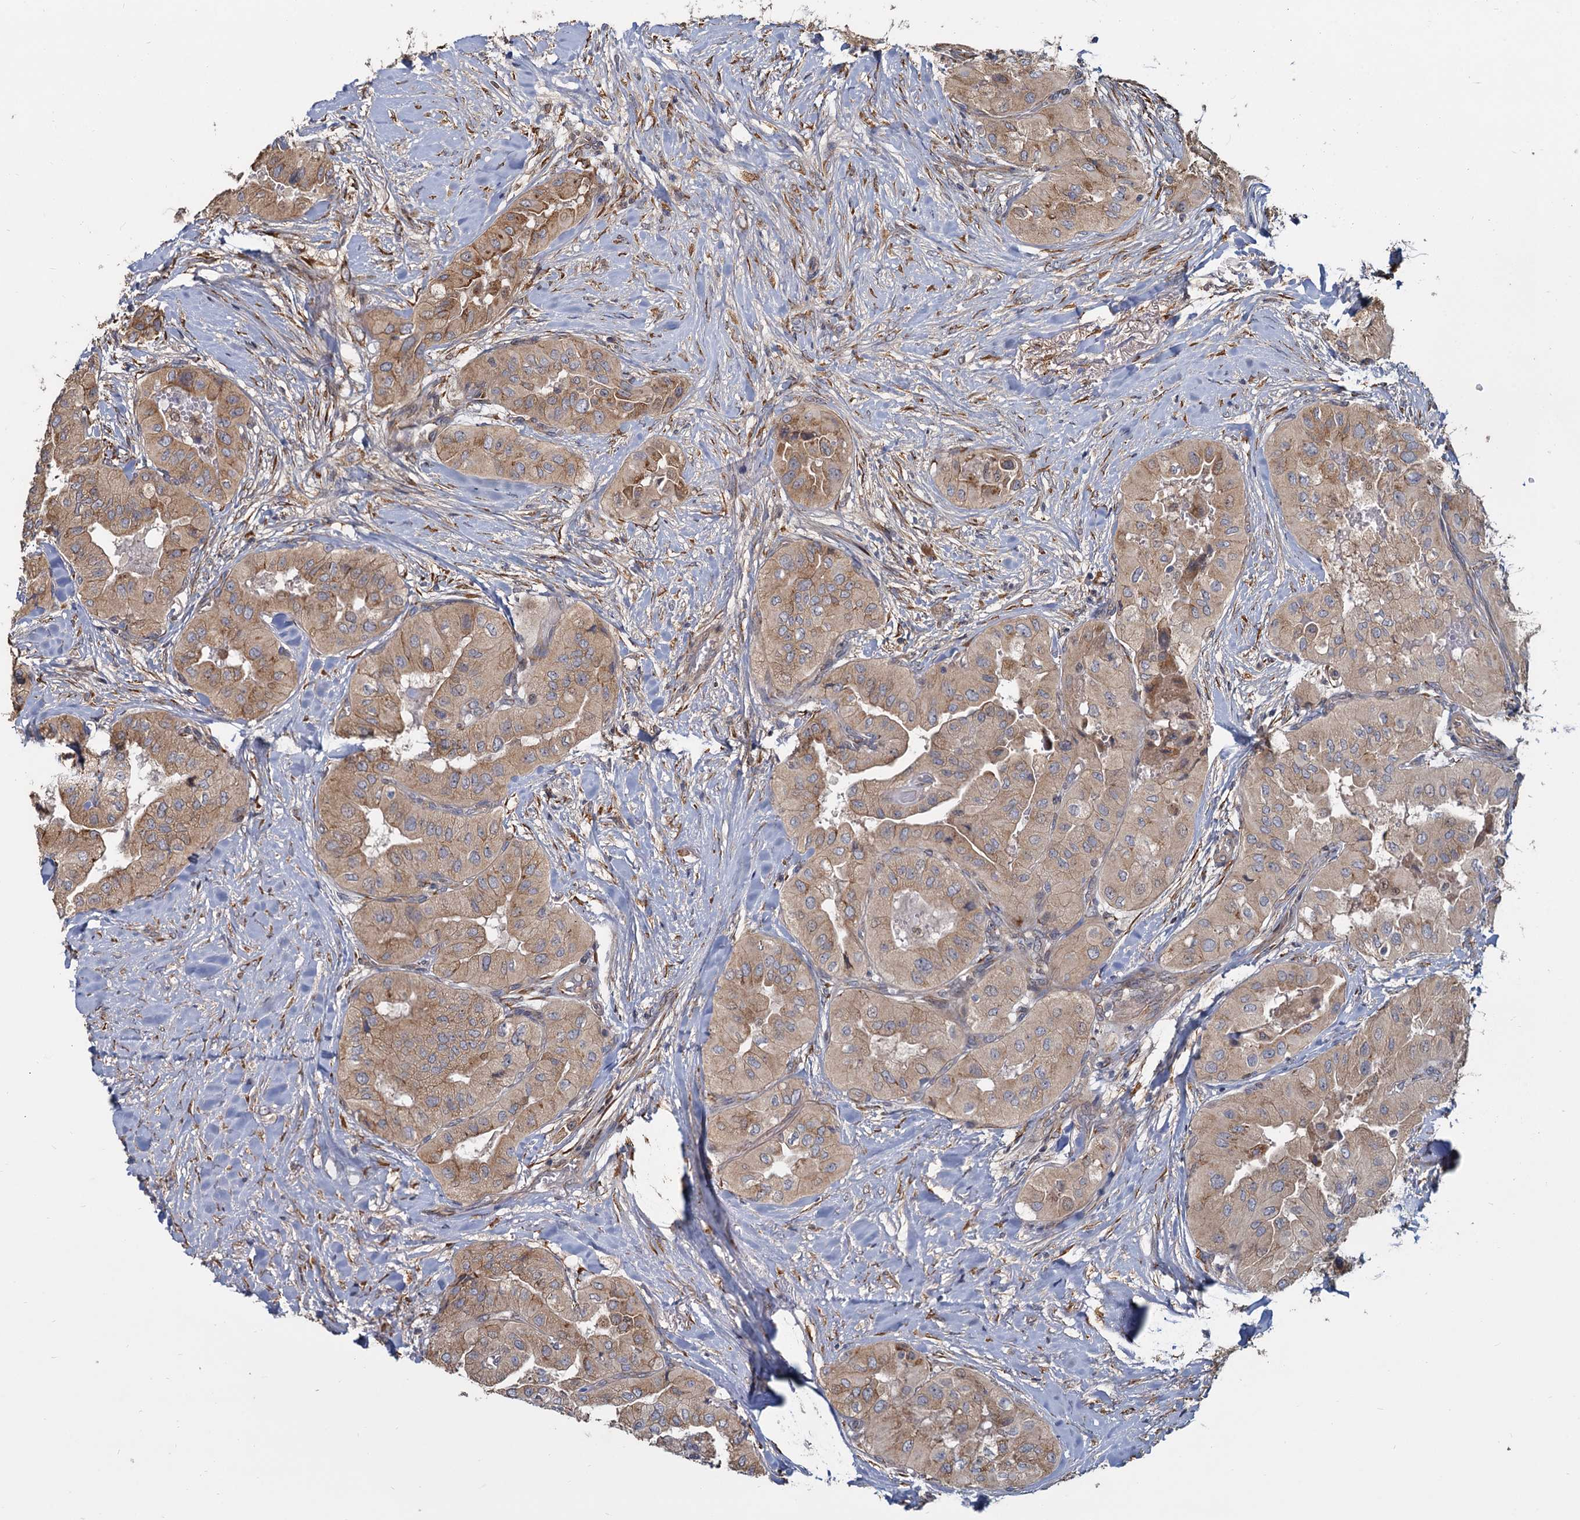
{"staining": {"intensity": "moderate", "quantity": ">75%", "location": "cytoplasmic/membranous"}, "tissue": "thyroid cancer", "cell_type": "Tumor cells", "image_type": "cancer", "snomed": [{"axis": "morphology", "description": "Papillary adenocarcinoma, NOS"}, {"axis": "topography", "description": "Thyroid gland"}], "caption": "Immunohistochemical staining of human papillary adenocarcinoma (thyroid) reveals moderate cytoplasmic/membranous protein expression in approximately >75% of tumor cells.", "gene": "LRRC51", "patient": {"sex": "female", "age": 59}}